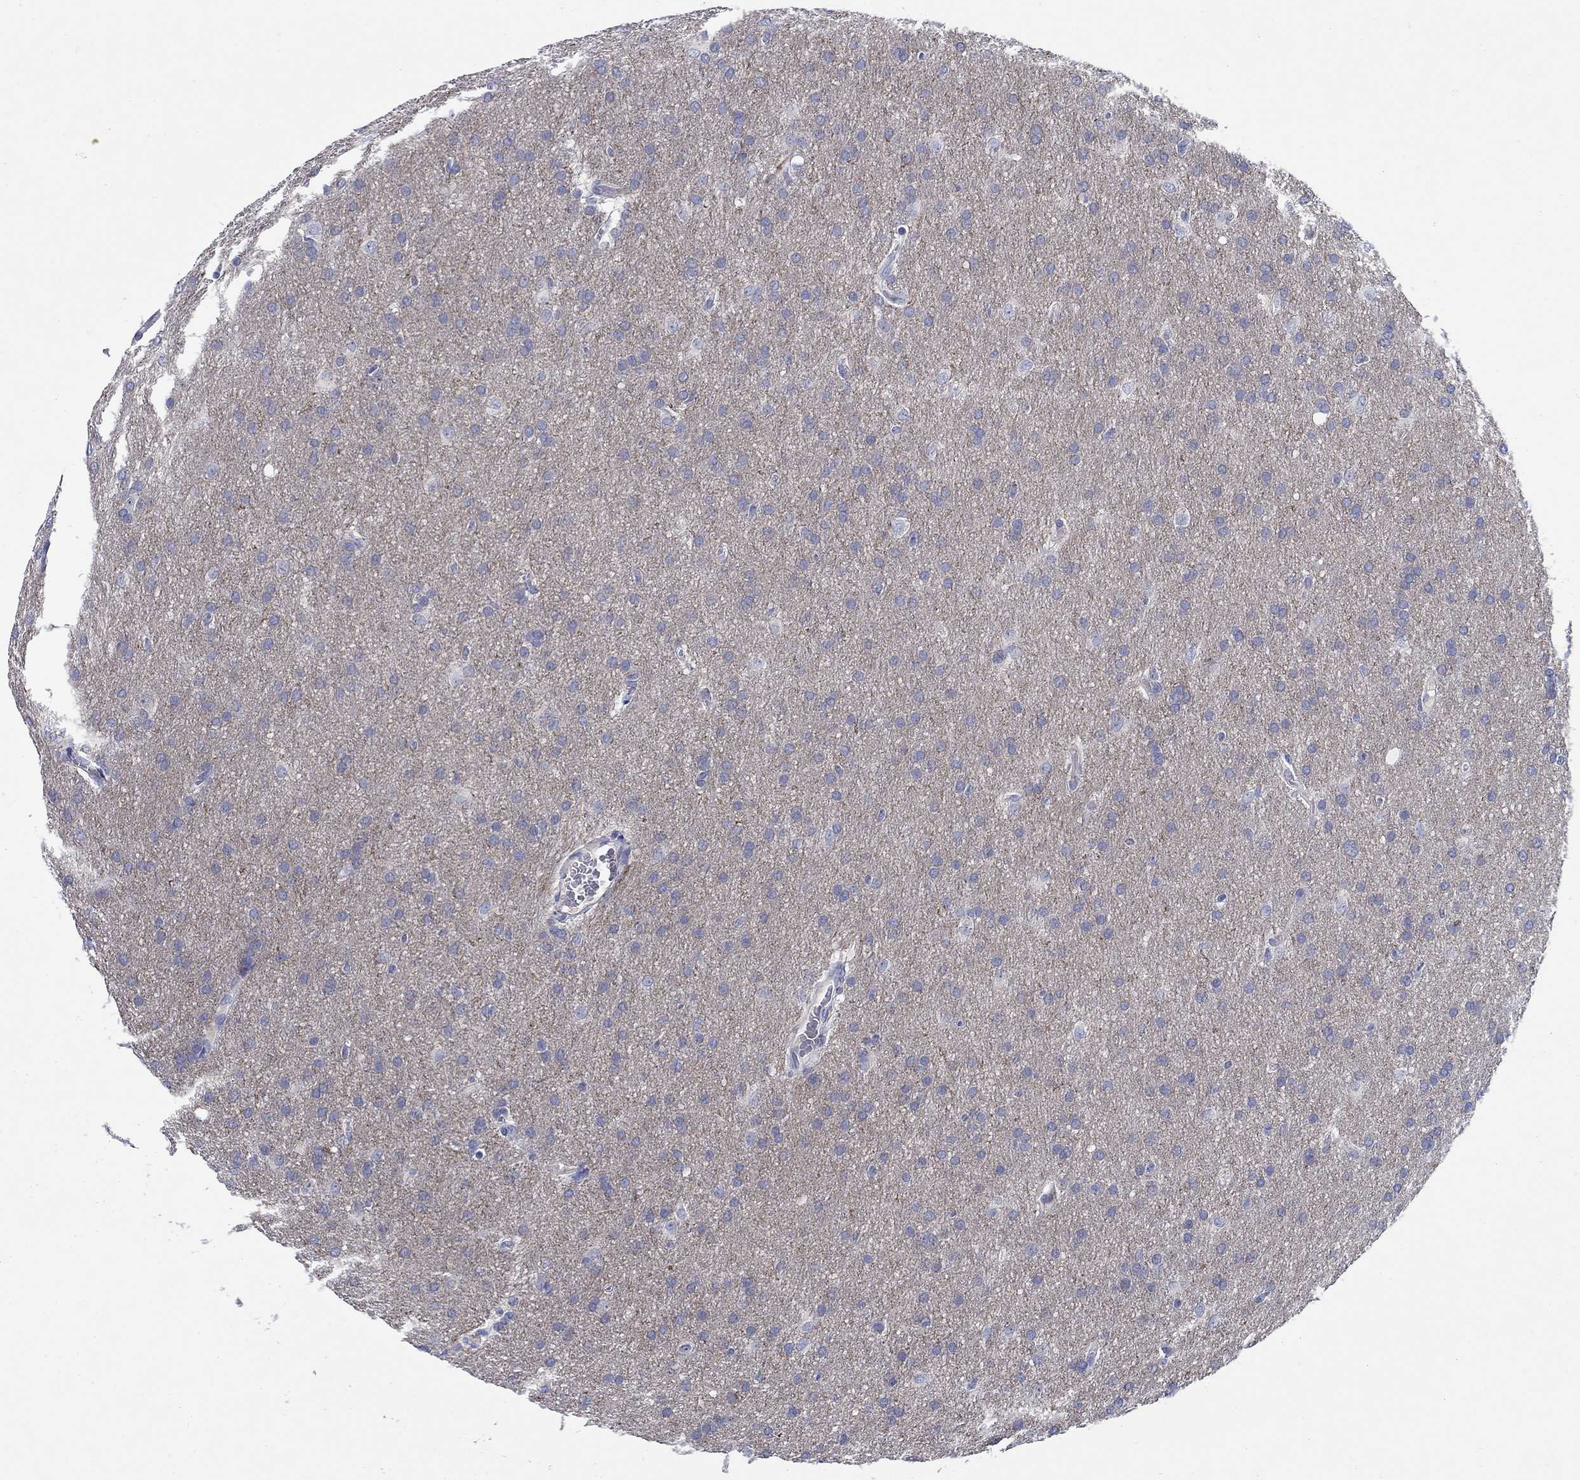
{"staining": {"intensity": "negative", "quantity": "none", "location": "none"}, "tissue": "glioma", "cell_type": "Tumor cells", "image_type": "cancer", "snomed": [{"axis": "morphology", "description": "Glioma, malignant, Low grade"}, {"axis": "topography", "description": "Brain"}], "caption": "Immunohistochemistry (IHC) micrograph of neoplastic tissue: human glioma stained with DAB (3,3'-diaminobenzidine) reveals no significant protein positivity in tumor cells.", "gene": "MC2R", "patient": {"sex": "female", "age": 32}}